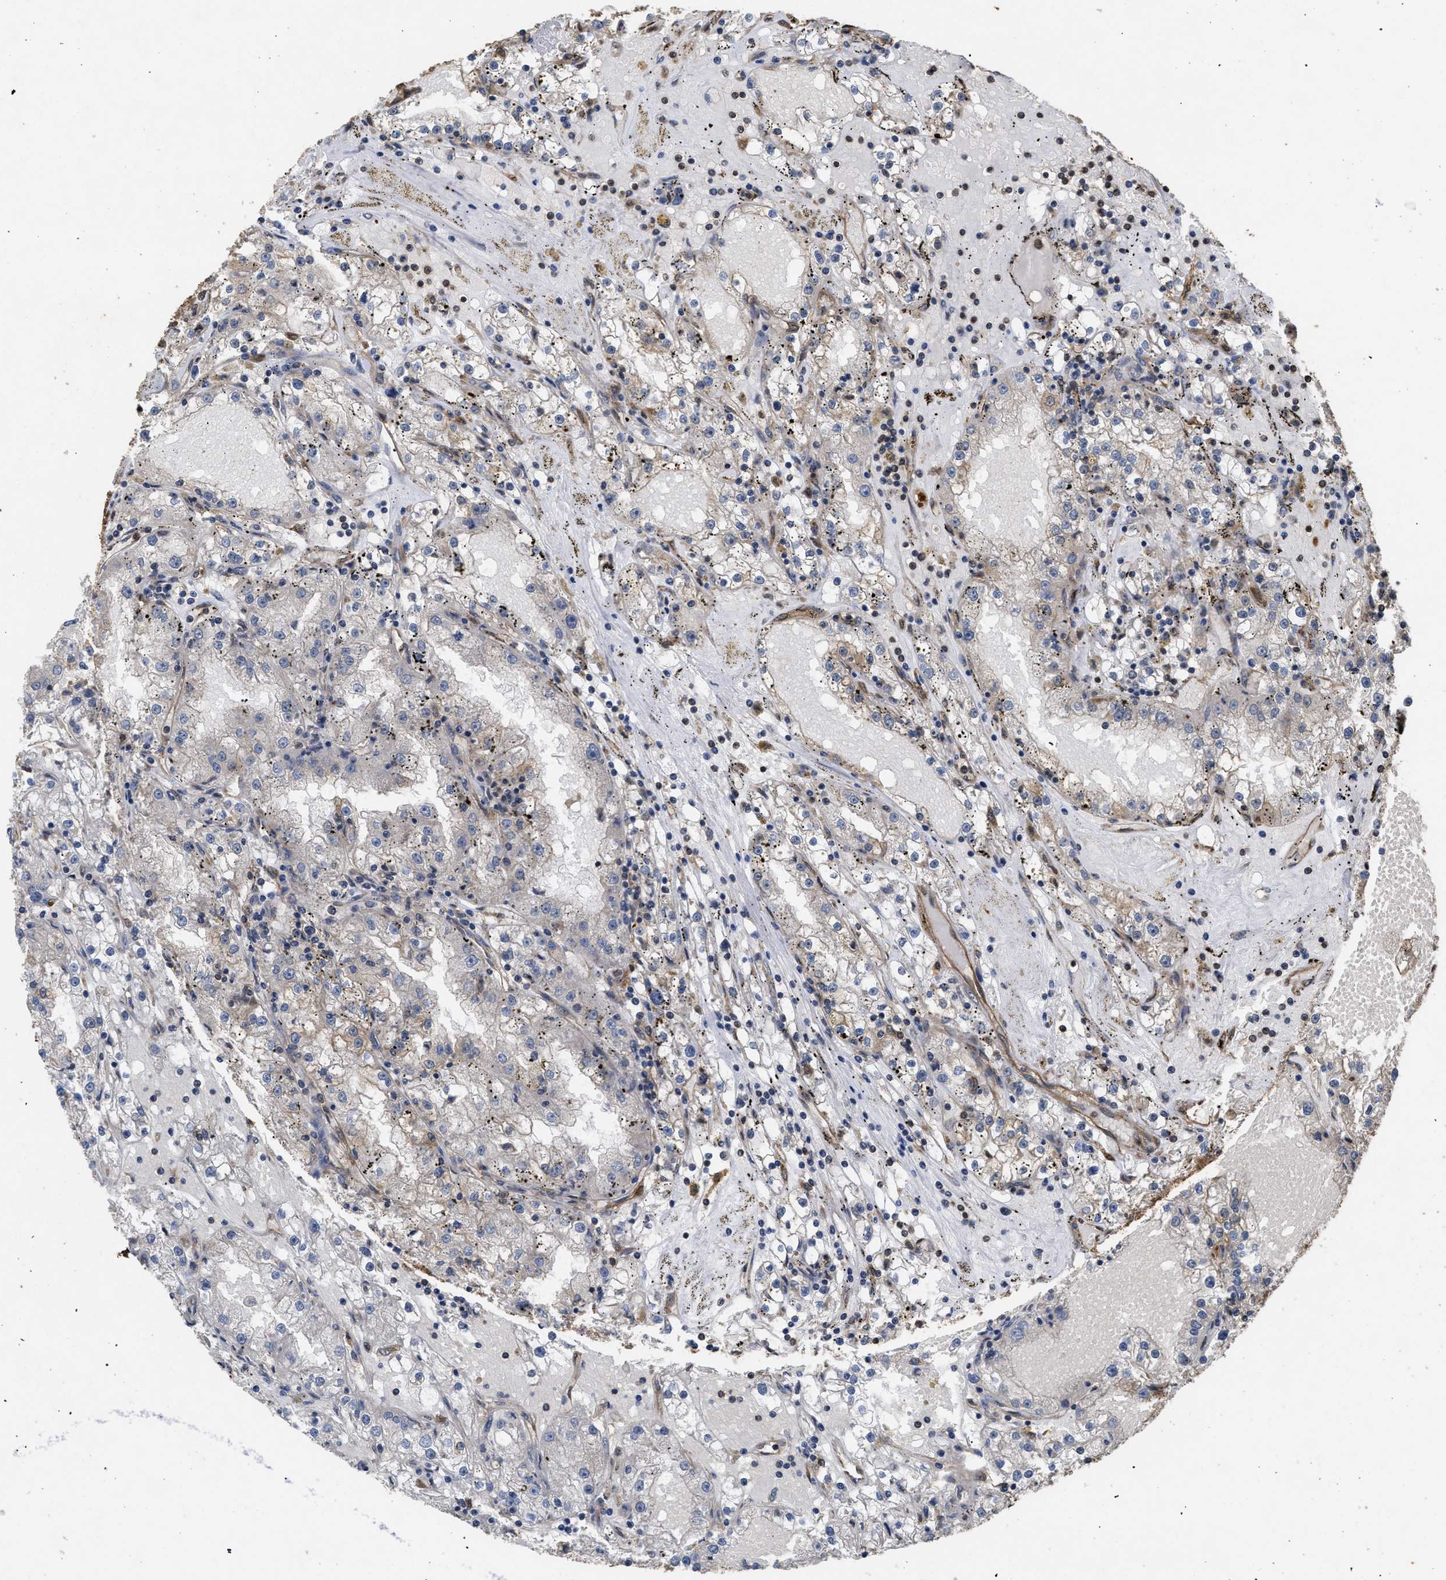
{"staining": {"intensity": "weak", "quantity": "25%-75%", "location": "cytoplasmic/membranous"}, "tissue": "renal cancer", "cell_type": "Tumor cells", "image_type": "cancer", "snomed": [{"axis": "morphology", "description": "Adenocarcinoma, NOS"}, {"axis": "topography", "description": "Kidney"}], "caption": "A brown stain highlights weak cytoplasmic/membranous positivity of a protein in human renal cancer (adenocarcinoma) tumor cells.", "gene": "CALM1", "patient": {"sex": "male", "age": 56}}